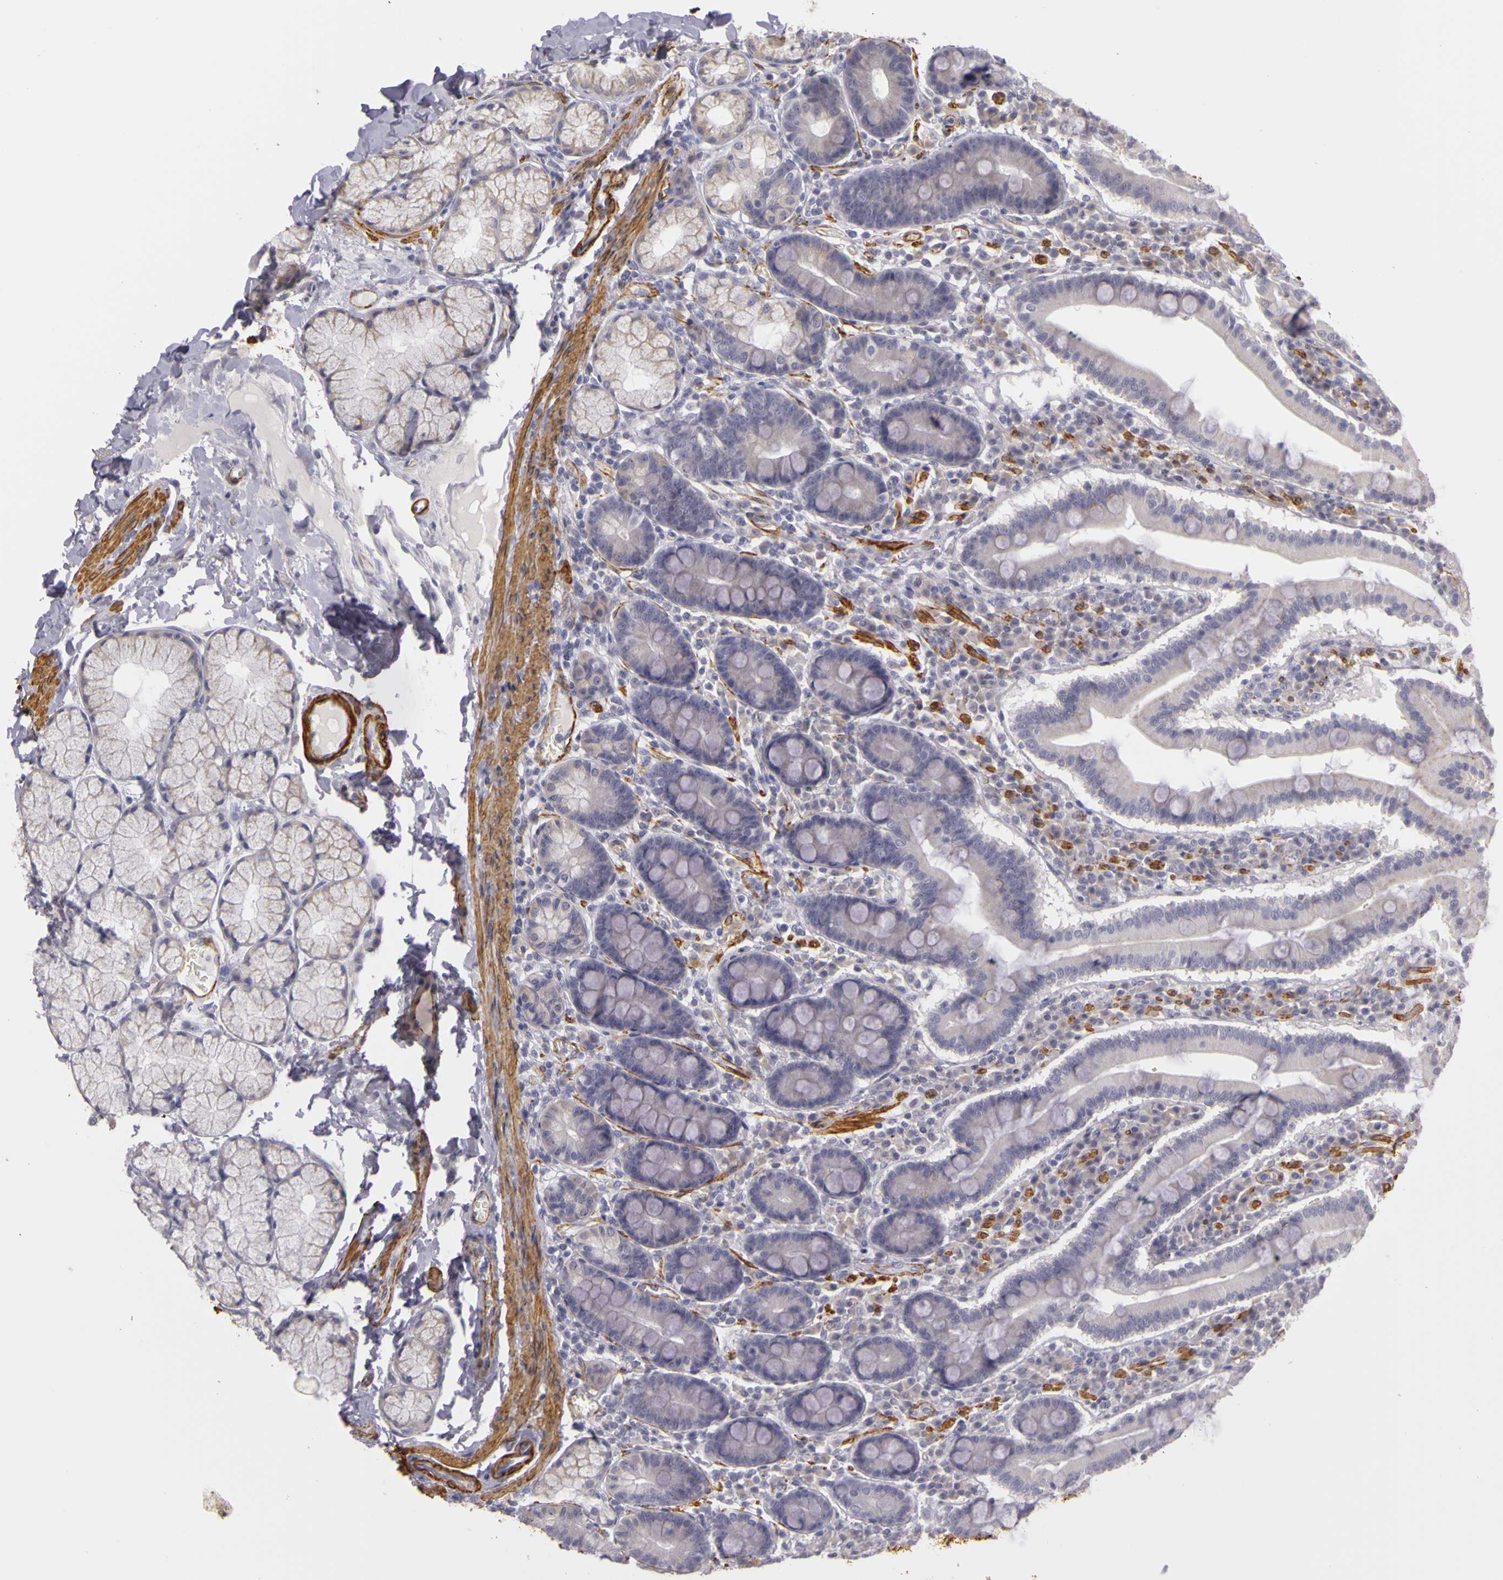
{"staining": {"intensity": "weak", "quantity": ">75%", "location": "cytoplasmic/membranous"}, "tissue": "duodenum", "cell_type": "Glandular cells", "image_type": "normal", "snomed": [{"axis": "morphology", "description": "Normal tissue, NOS"}, {"axis": "topography", "description": "Duodenum"}], "caption": "An immunohistochemistry photomicrograph of normal tissue is shown. Protein staining in brown shows weak cytoplasmic/membranous positivity in duodenum within glandular cells.", "gene": "CNTN2", "patient": {"sex": "male", "age": 50}}